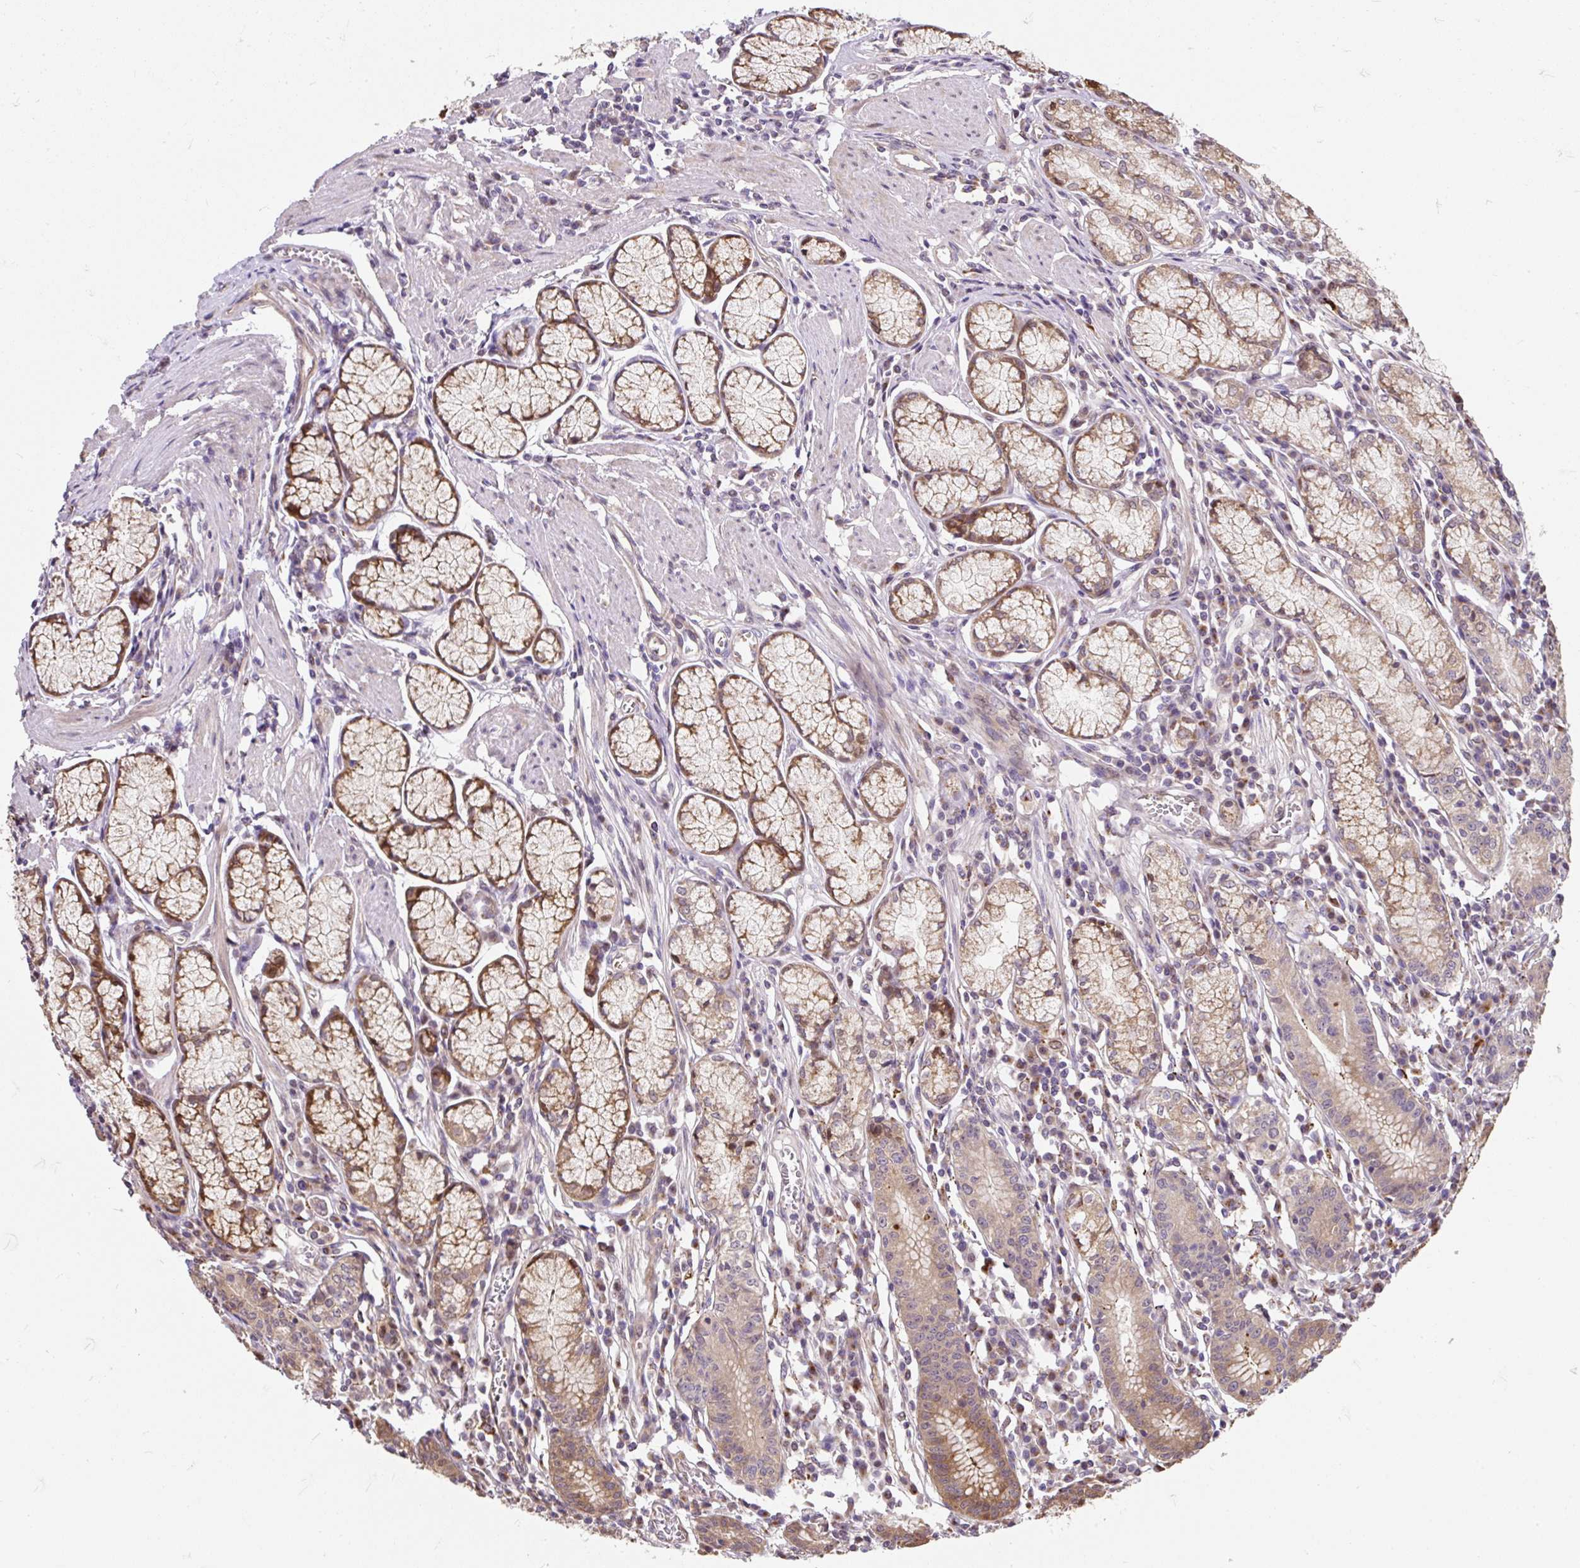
{"staining": {"intensity": "moderate", "quantity": "25%-75%", "location": "cytoplasmic/membranous"}, "tissue": "stomach", "cell_type": "Glandular cells", "image_type": "normal", "snomed": [{"axis": "morphology", "description": "Normal tissue, NOS"}, {"axis": "topography", "description": "Stomach"}], "caption": "Immunohistochemistry (IHC) histopathology image of normal human stomach stained for a protein (brown), which shows medium levels of moderate cytoplasmic/membranous staining in about 25%-75% of glandular cells.", "gene": "PUS7L", "patient": {"sex": "male", "age": 55}}